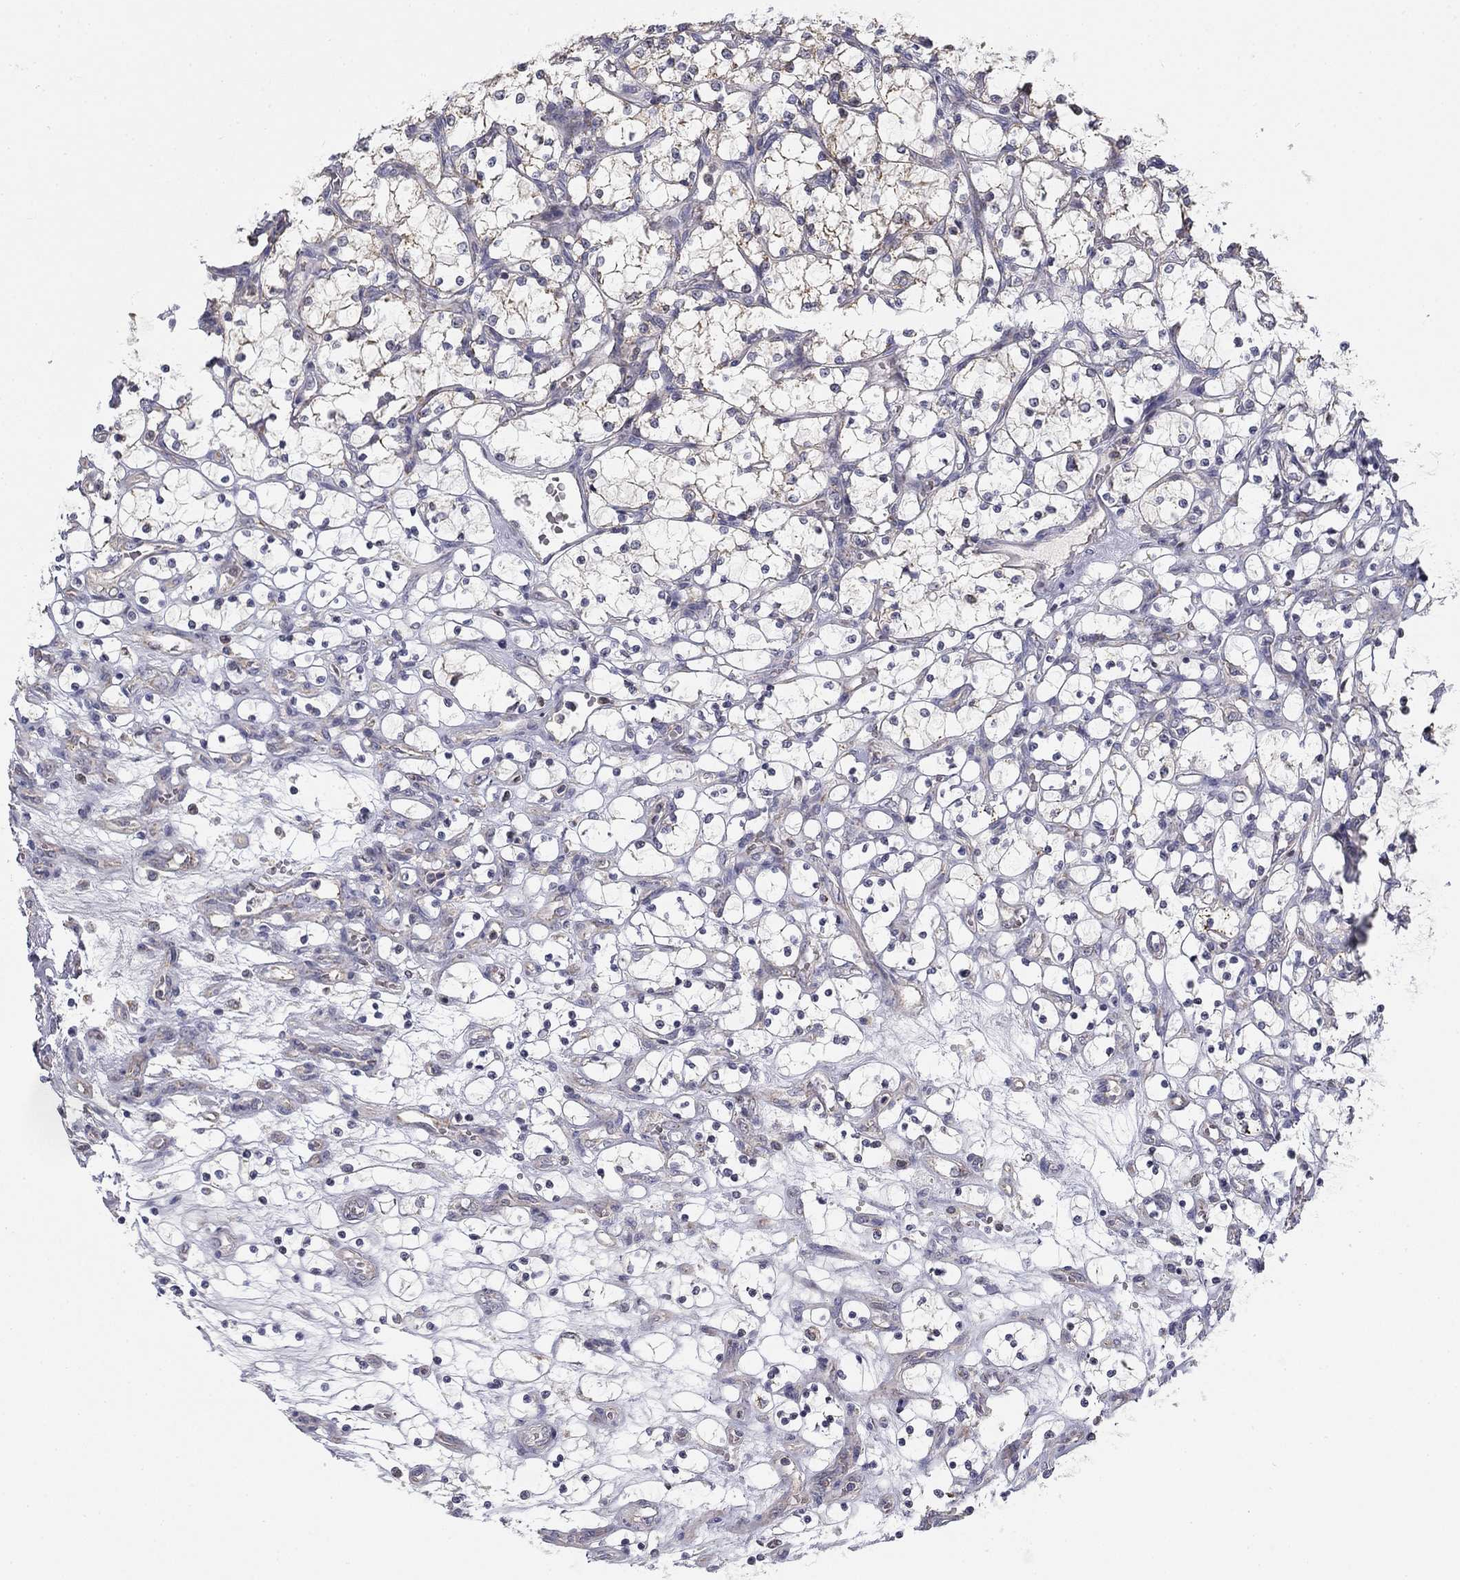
{"staining": {"intensity": "moderate", "quantity": "<25%", "location": "cytoplasmic/membranous"}, "tissue": "renal cancer", "cell_type": "Tumor cells", "image_type": "cancer", "snomed": [{"axis": "morphology", "description": "Adenocarcinoma, NOS"}, {"axis": "topography", "description": "Kidney"}], "caption": "Human renal cancer stained with a protein marker displays moderate staining in tumor cells.", "gene": "SLC2A9", "patient": {"sex": "female", "age": 69}}